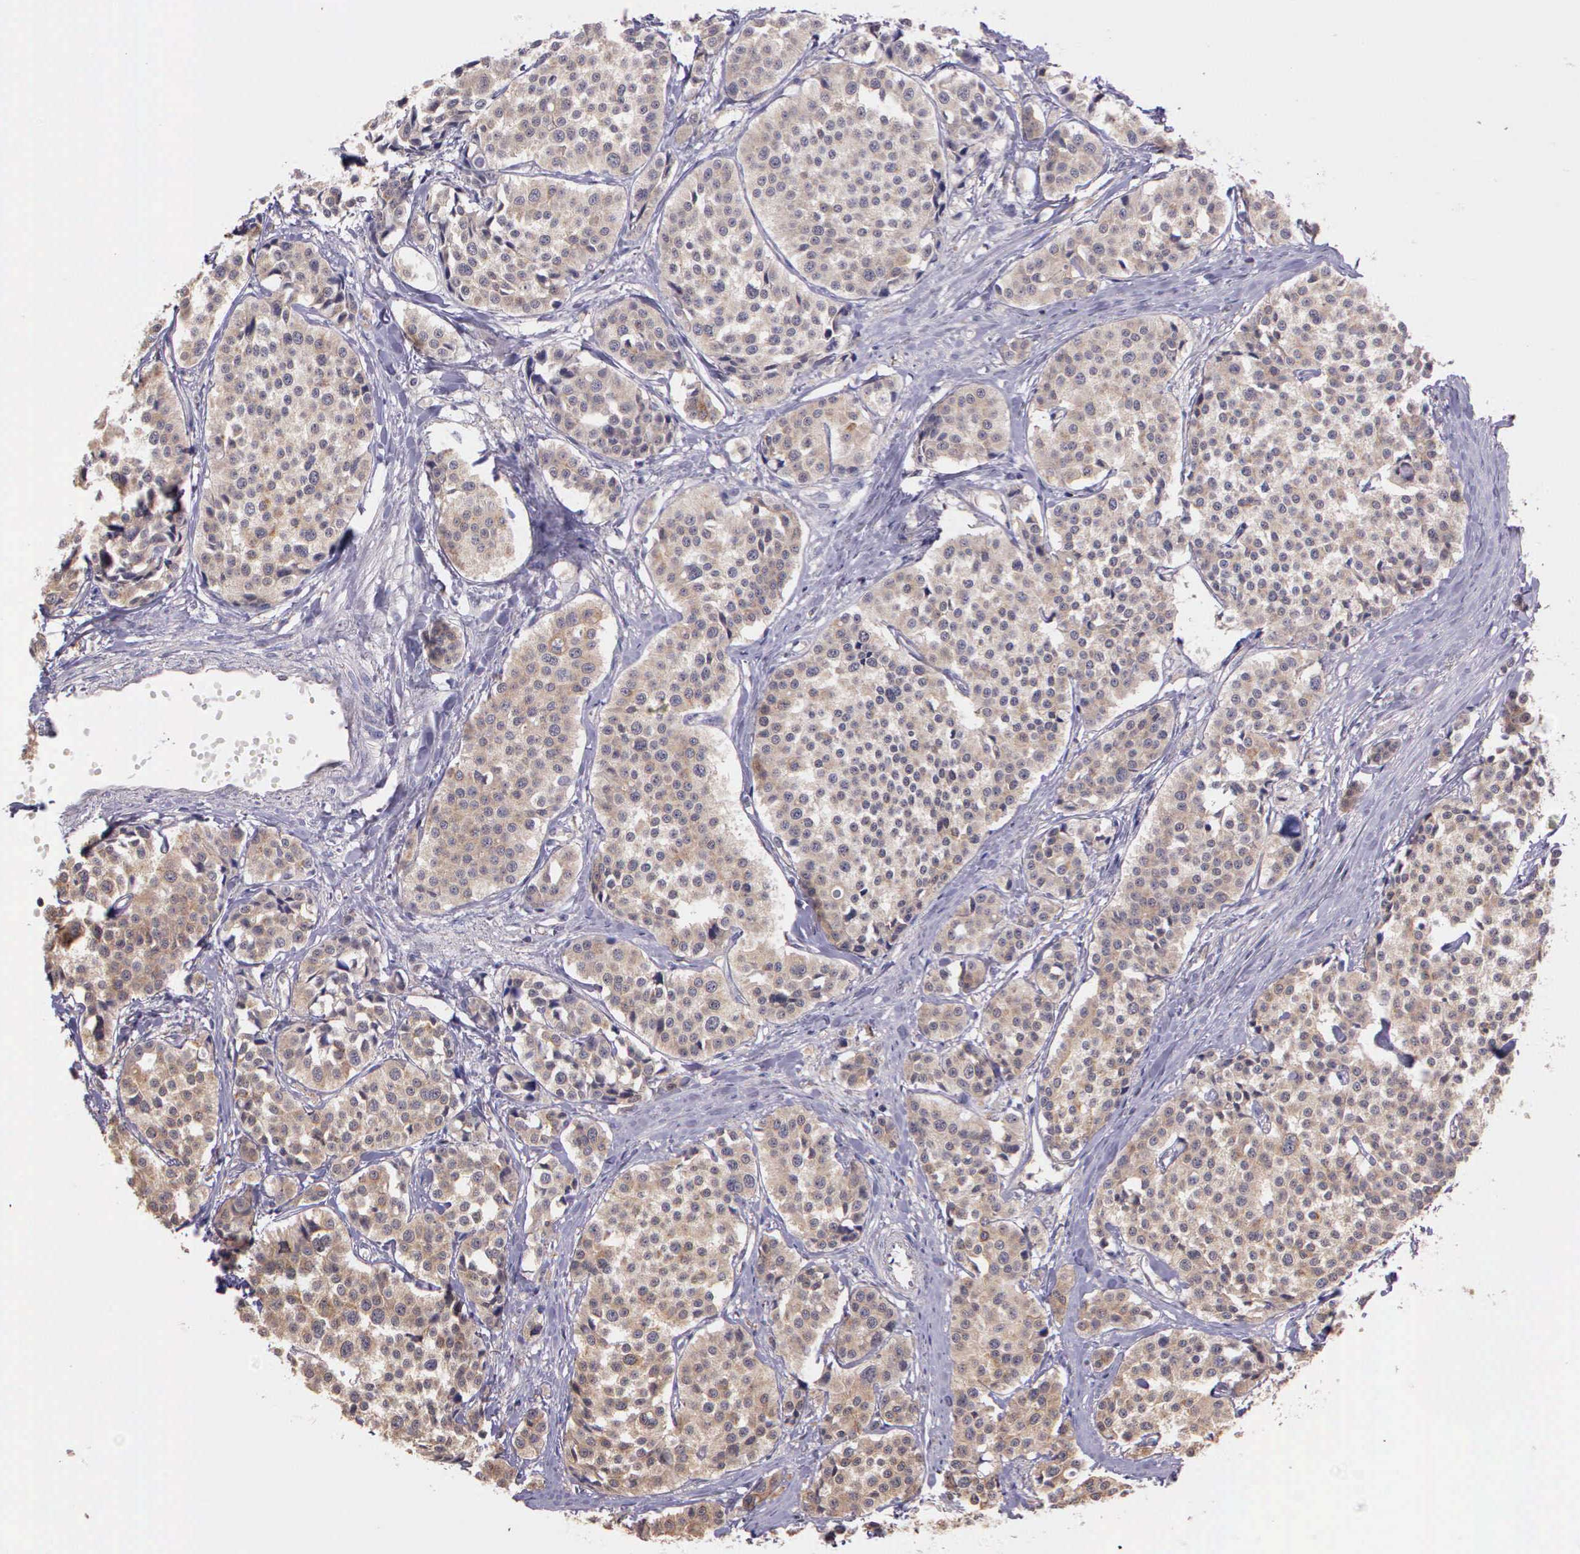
{"staining": {"intensity": "negative", "quantity": "none", "location": "none"}, "tissue": "carcinoid", "cell_type": "Tumor cells", "image_type": "cancer", "snomed": [{"axis": "morphology", "description": "Carcinoid, malignant, NOS"}, {"axis": "topography", "description": "Small intestine"}], "caption": "Immunohistochemistry of malignant carcinoid displays no expression in tumor cells.", "gene": "IGBP1", "patient": {"sex": "male", "age": 60}}